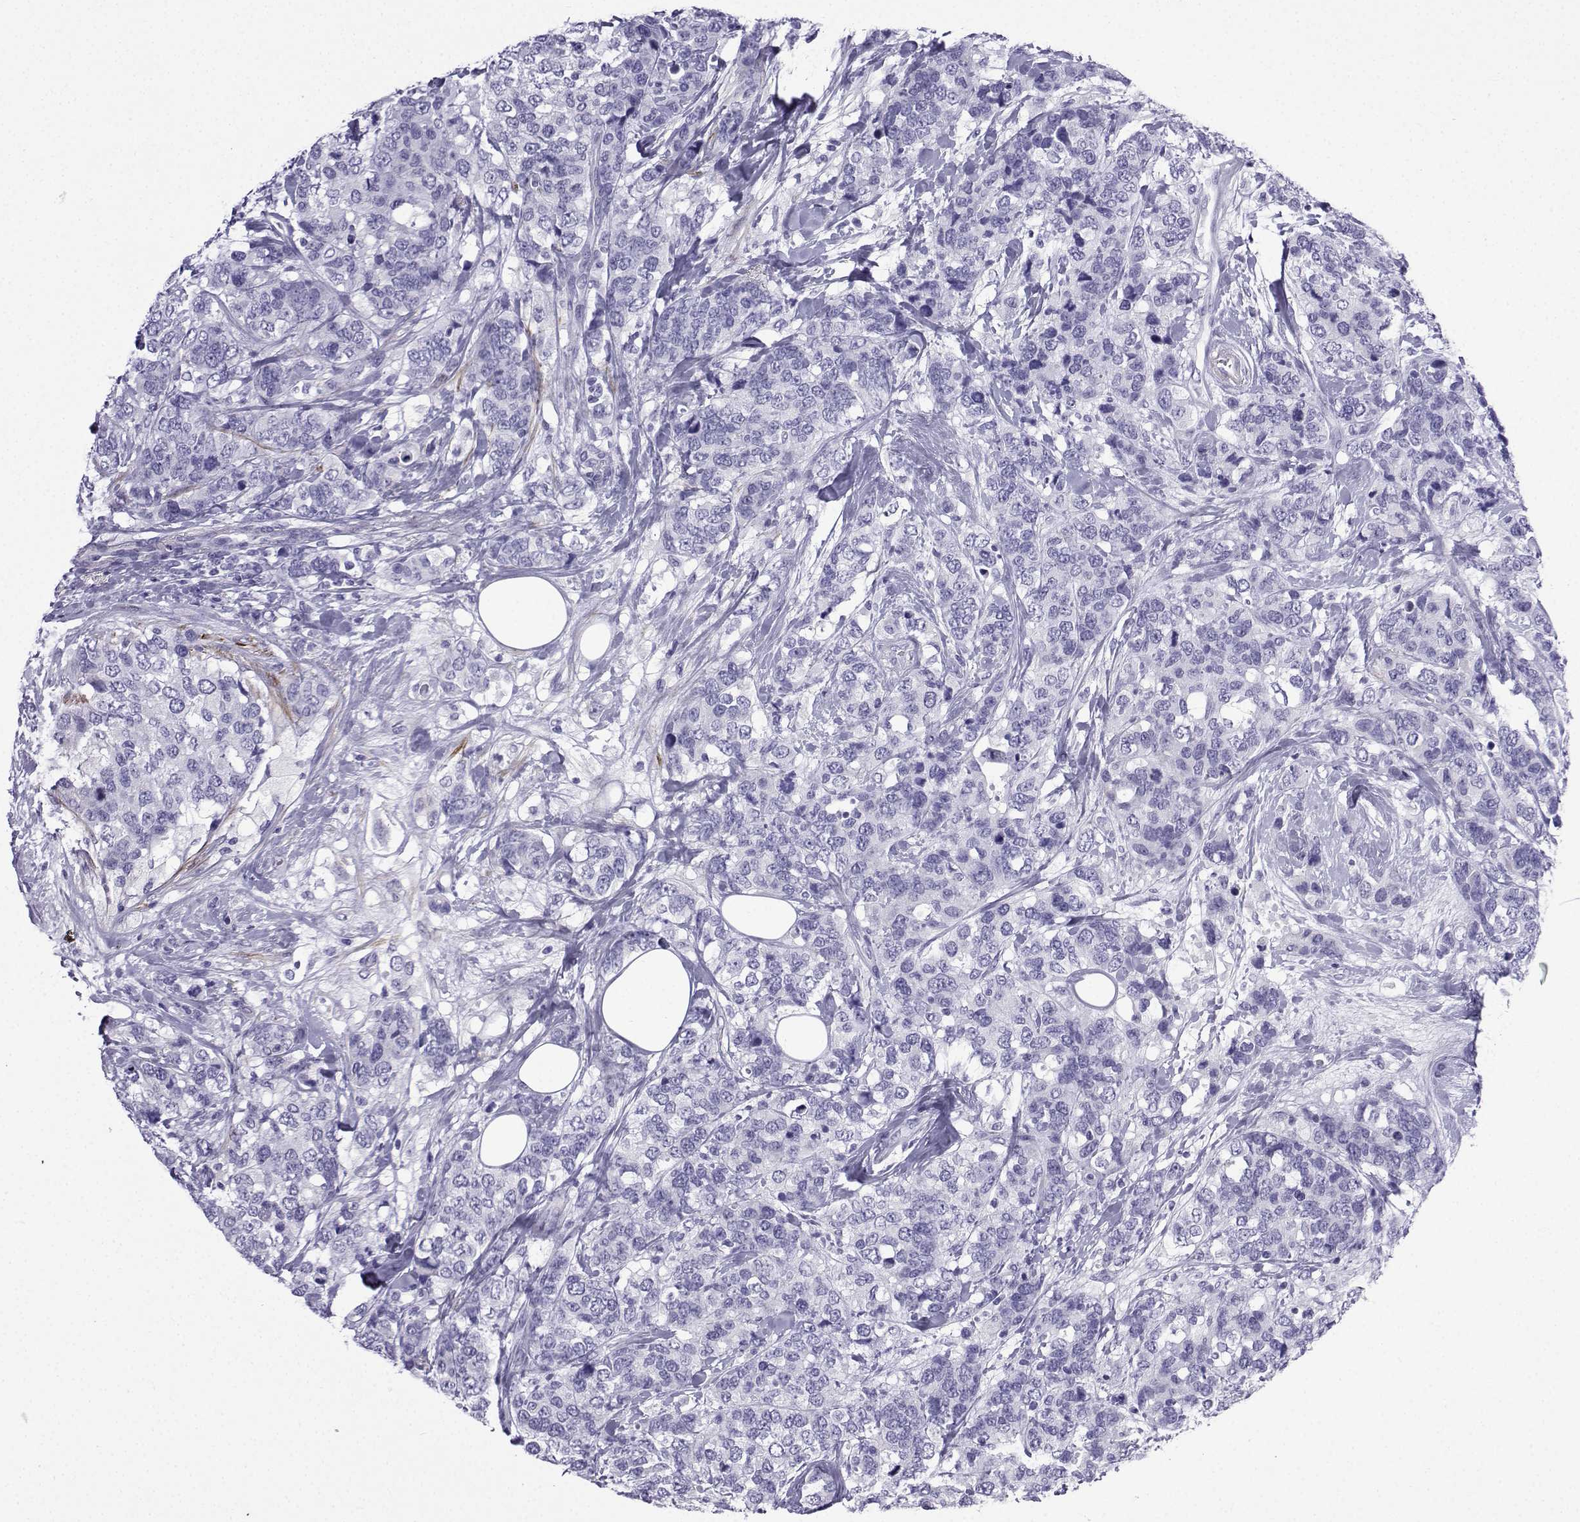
{"staining": {"intensity": "negative", "quantity": "none", "location": "none"}, "tissue": "breast cancer", "cell_type": "Tumor cells", "image_type": "cancer", "snomed": [{"axis": "morphology", "description": "Lobular carcinoma"}, {"axis": "topography", "description": "Breast"}], "caption": "The image demonstrates no staining of tumor cells in breast lobular carcinoma. (DAB immunohistochemistry with hematoxylin counter stain).", "gene": "KCNF1", "patient": {"sex": "female", "age": 59}}